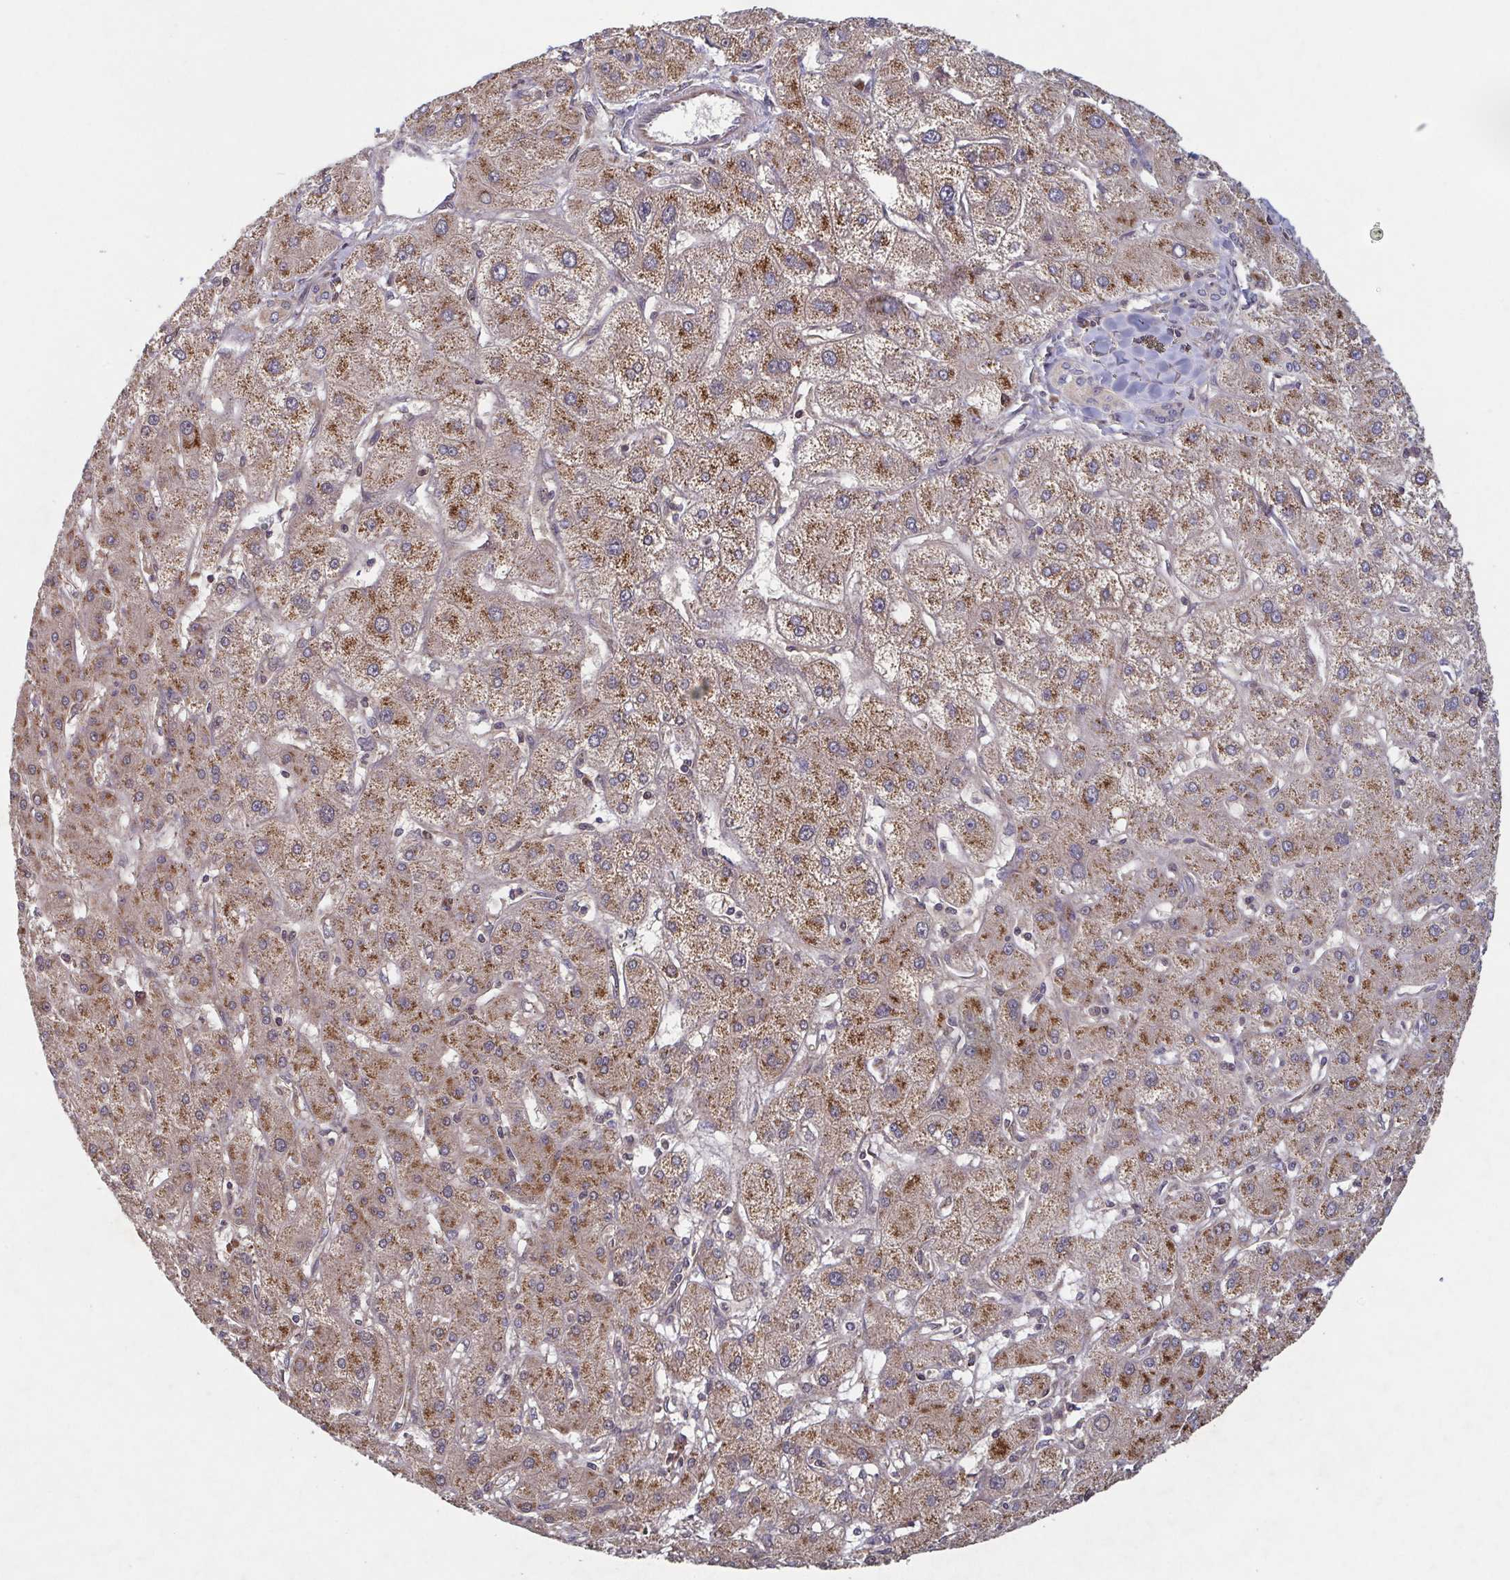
{"staining": {"intensity": "moderate", "quantity": "25%-75%", "location": "cytoplasmic/membranous"}, "tissue": "liver cancer", "cell_type": "Tumor cells", "image_type": "cancer", "snomed": [{"axis": "morphology", "description": "Cholangiocarcinoma"}, {"axis": "topography", "description": "Liver"}], "caption": "Approximately 25%-75% of tumor cells in human liver cancer (cholangiocarcinoma) exhibit moderate cytoplasmic/membranous protein positivity as visualized by brown immunohistochemical staining.", "gene": "COPB1", "patient": {"sex": "female", "age": 60}}